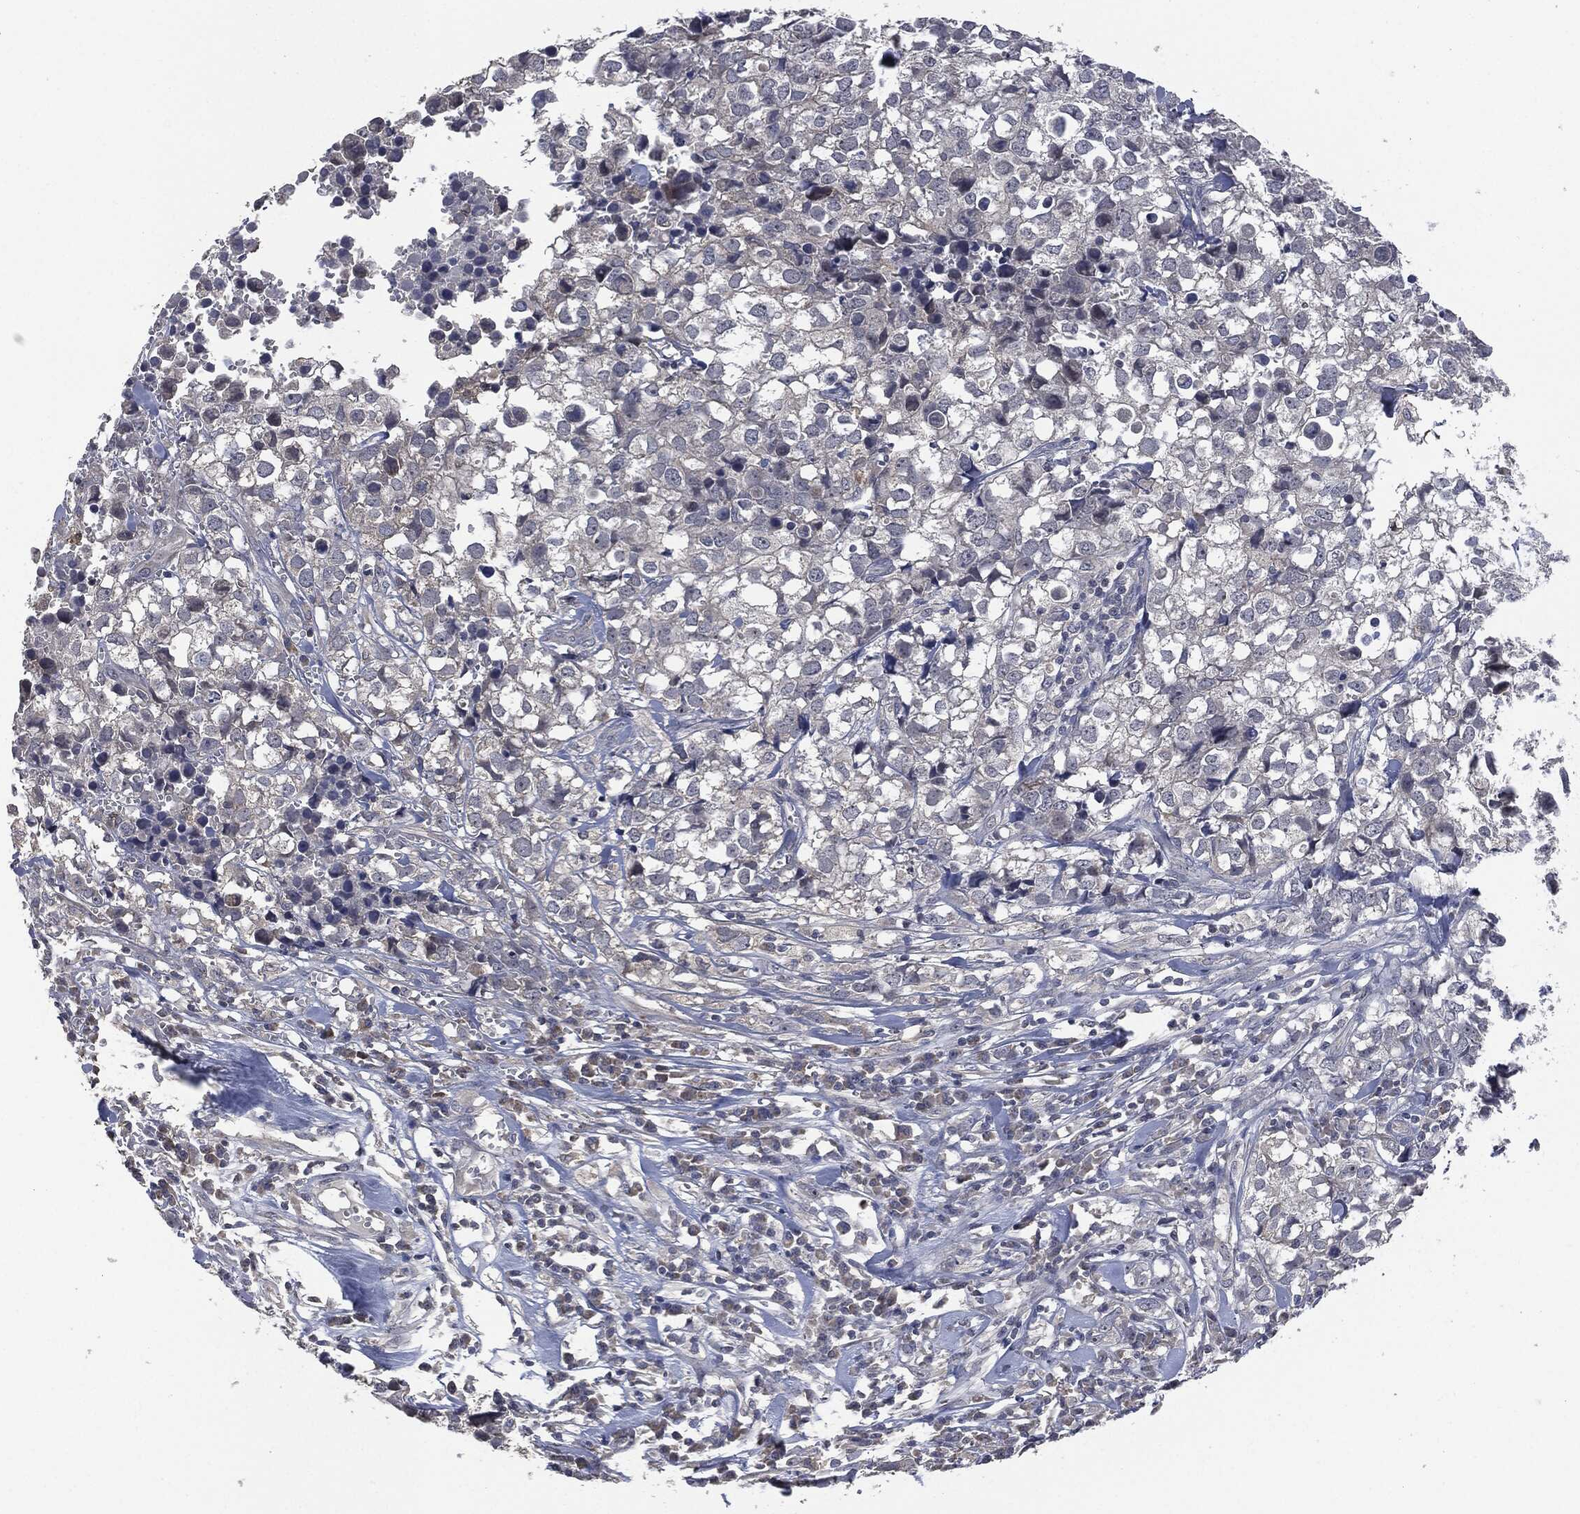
{"staining": {"intensity": "negative", "quantity": "none", "location": "none"}, "tissue": "breast cancer", "cell_type": "Tumor cells", "image_type": "cancer", "snomed": [{"axis": "morphology", "description": "Duct carcinoma"}, {"axis": "topography", "description": "Breast"}], "caption": "The immunohistochemistry histopathology image has no significant staining in tumor cells of breast cancer (invasive ductal carcinoma) tissue.", "gene": "IL1RN", "patient": {"sex": "female", "age": 30}}